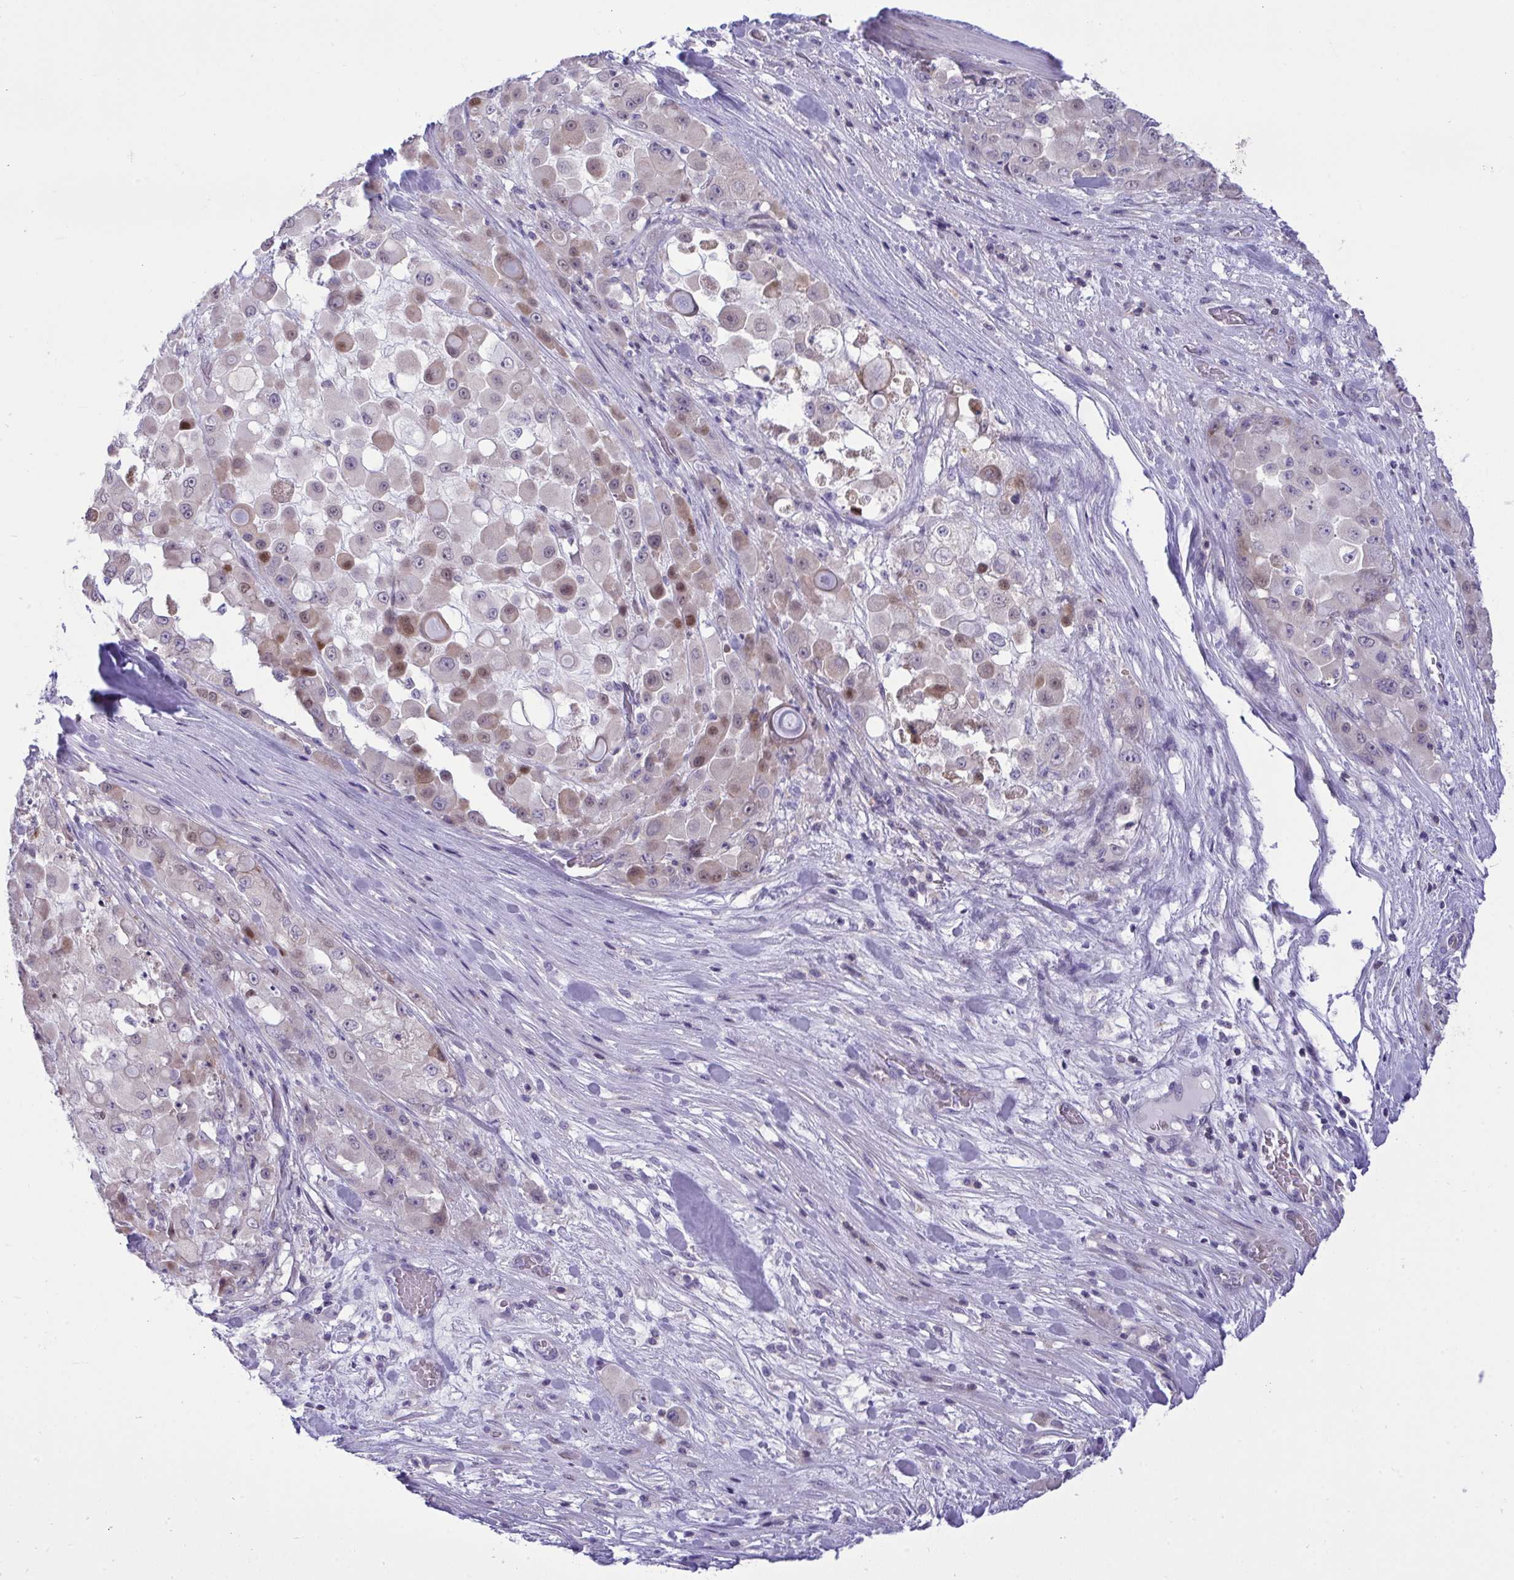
{"staining": {"intensity": "weak", "quantity": "<25%", "location": "cytoplasmic/membranous,nuclear"}, "tissue": "stomach cancer", "cell_type": "Tumor cells", "image_type": "cancer", "snomed": [{"axis": "morphology", "description": "Adenocarcinoma, NOS"}, {"axis": "topography", "description": "Stomach"}], "caption": "Histopathology image shows no significant protein expression in tumor cells of stomach cancer. (Stains: DAB (3,3'-diaminobenzidine) IHC with hematoxylin counter stain, Microscopy: brightfield microscopy at high magnification).", "gene": "WDR97", "patient": {"sex": "female", "age": 76}}